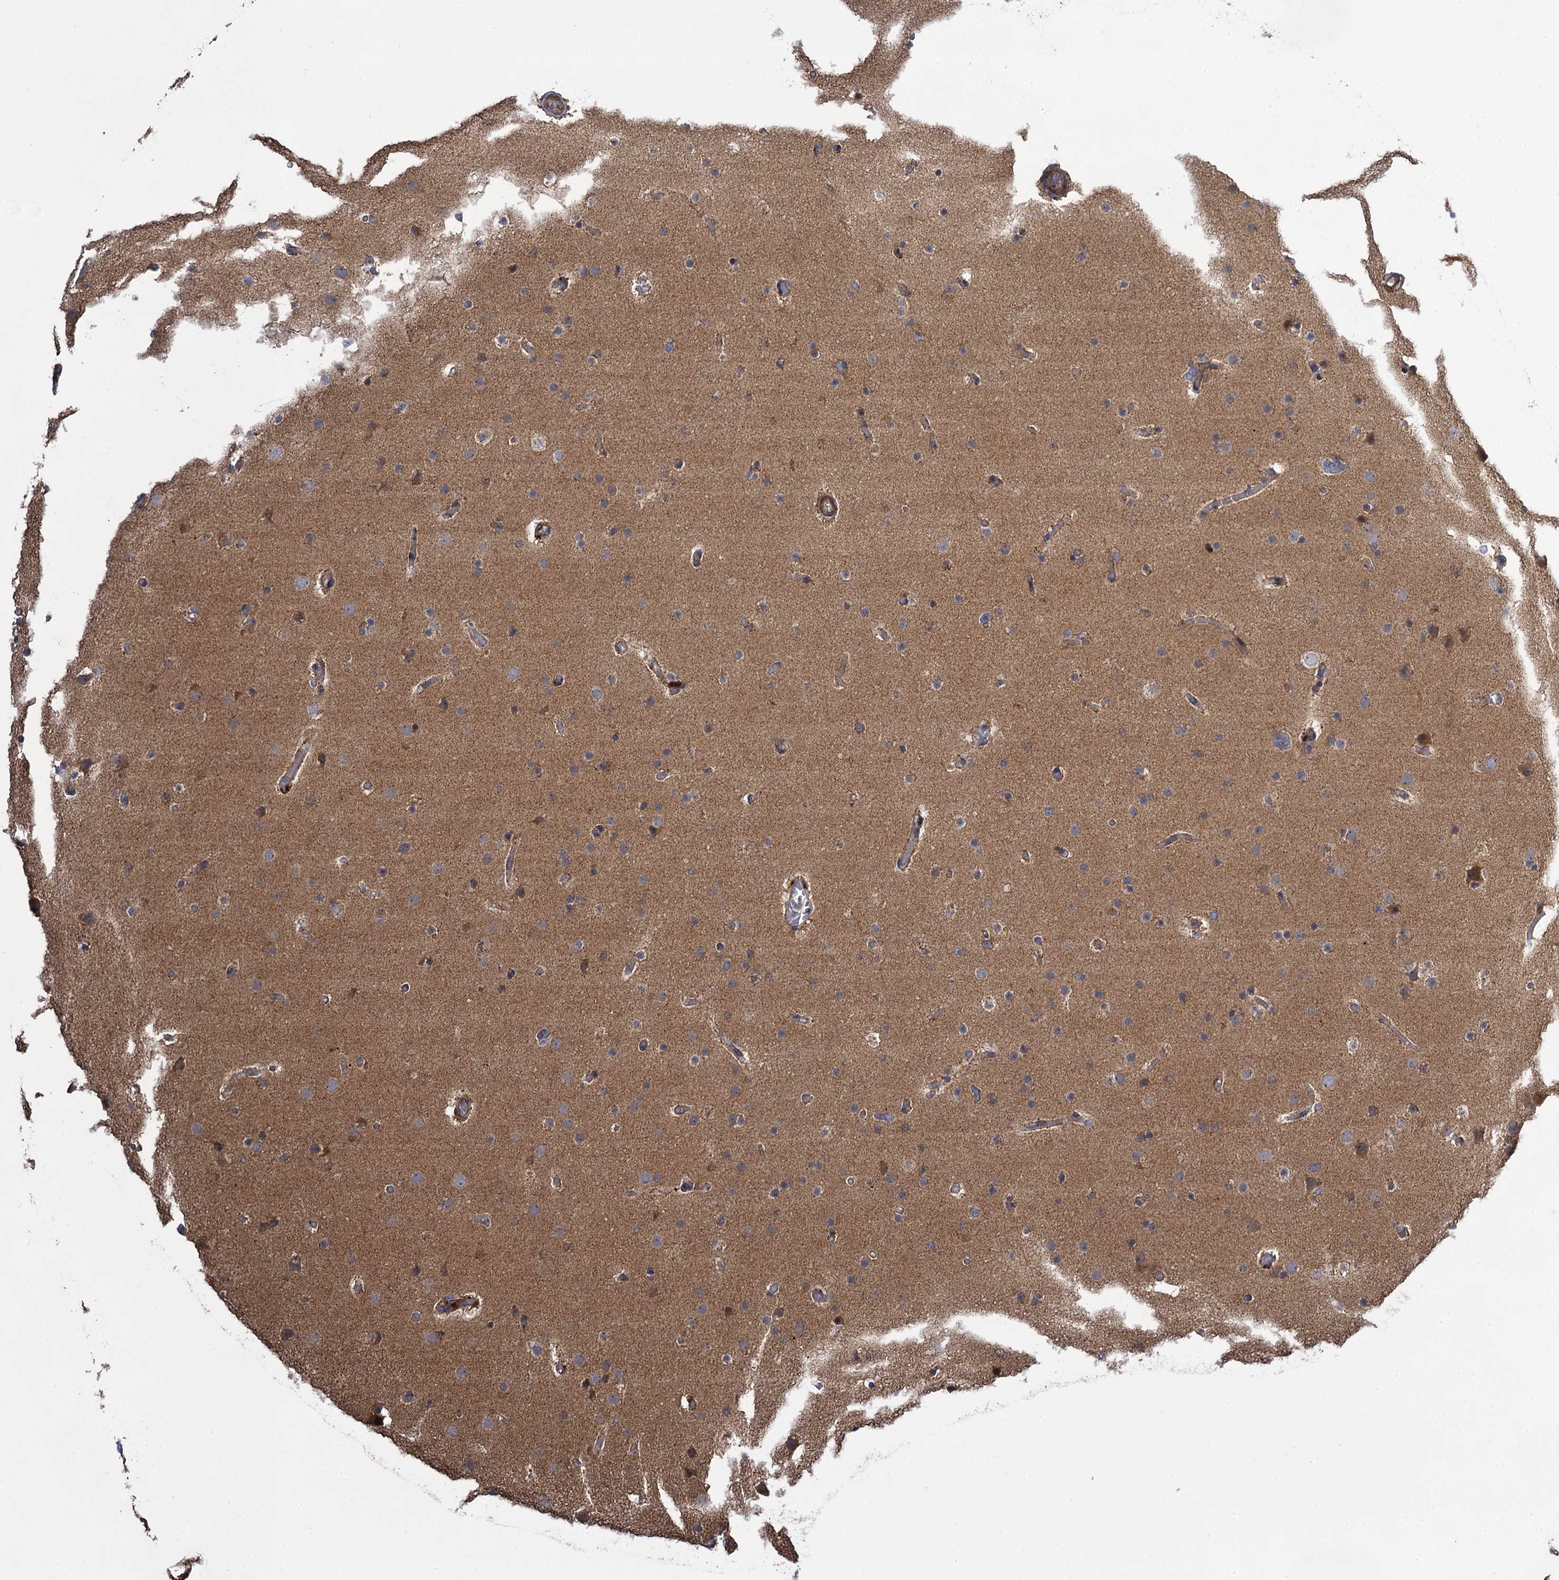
{"staining": {"intensity": "weak", "quantity": "25%-75%", "location": "cytoplasmic/membranous"}, "tissue": "glioma", "cell_type": "Tumor cells", "image_type": "cancer", "snomed": [{"axis": "morphology", "description": "Glioma, malignant, High grade"}, {"axis": "topography", "description": "Cerebral cortex"}], "caption": "Glioma stained for a protein reveals weak cytoplasmic/membranous positivity in tumor cells.", "gene": "WDR88", "patient": {"sex": "female", "age": 36}}